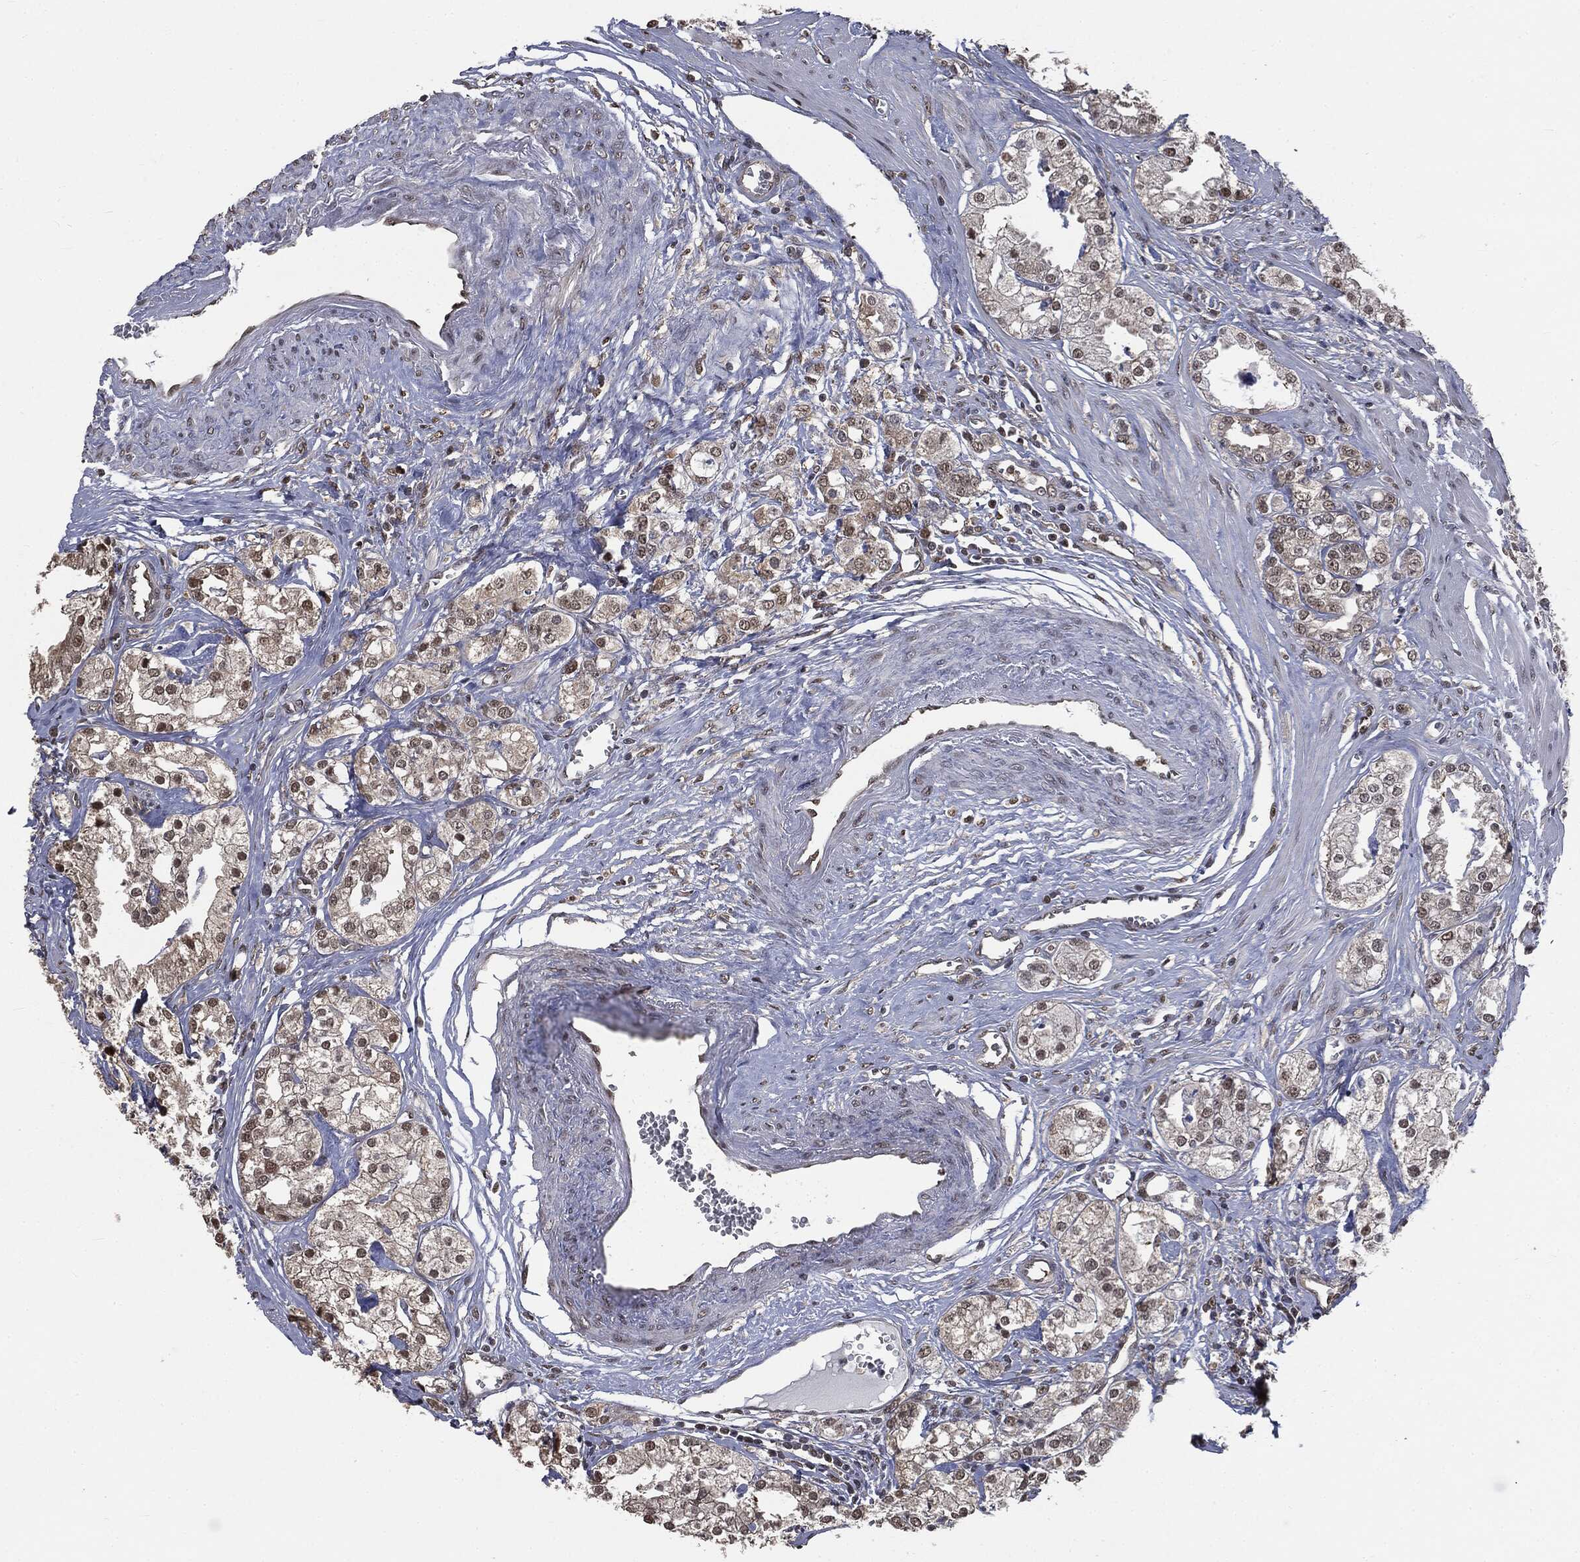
{"staining": {"intensity": "moderate", "quantity": "<25%", "location": "nuclear"}, "tissue": "prostate cancer", "cell_type": "Tumor cells", "image_type": "cancer", "snomed": [{"axis": "morphology", "description": "Adenocarcinoma, NOS"}, {"axis": "topography", "description": "Prostate and seminal vesicle, NOS"}, {"axis": "topography", "description": "Prostate"}], "caption": "The photomicrograph shows a brown stain indicating the presence of a protein in the nuclear of tumor cells in prostate cancer. (DAB IHC with brightfield microscopy, high magnification).", "gene": "SHLD2", "patient": {"sex": "male", "age": 62}}